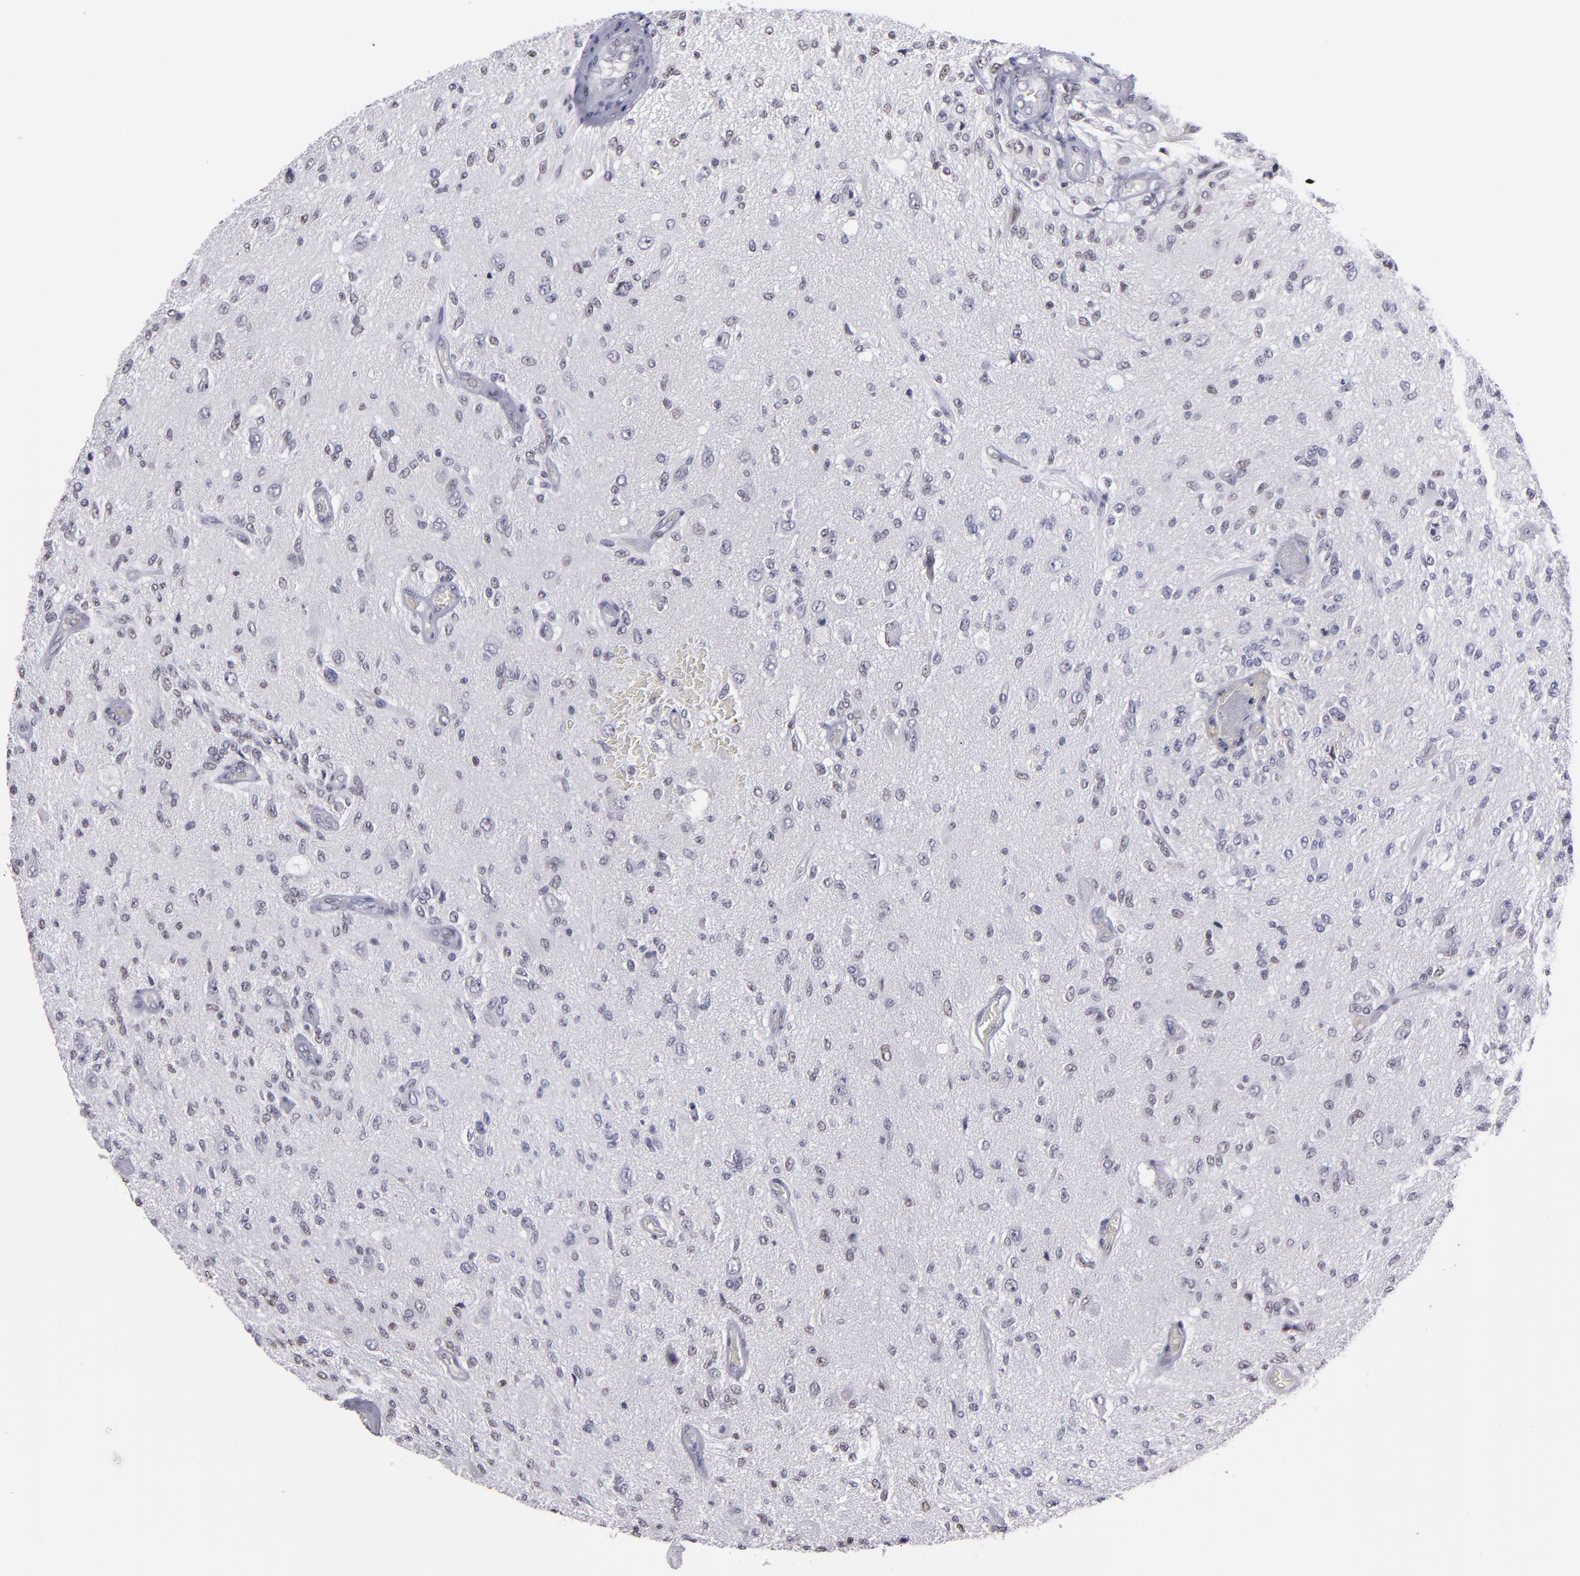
{"staining": {"intensity": "weak", "quantity": "<25%", "location": "nuclear"}, "tissue": "glioma", "cell_type": "Tumor cells", "image_type": "cancer", "snomed": [{"axis": "morphology", "description": "Normal tissue, NOS"}, {"axis": "morphology", "description": "Glioma, malignant, High grade"}, {"axis": "topography", "description": "Cerebral cortex"}], "caption": "IHC histopathology image of neoplastic tissue: malignant high-grade glioma stained with DAB (3,3'-diaminobenzidine) demonstrates no significant protein staining in tumor cells.", "gene": "OTUB2", "patient": {"sex": "male", "age": 77}}